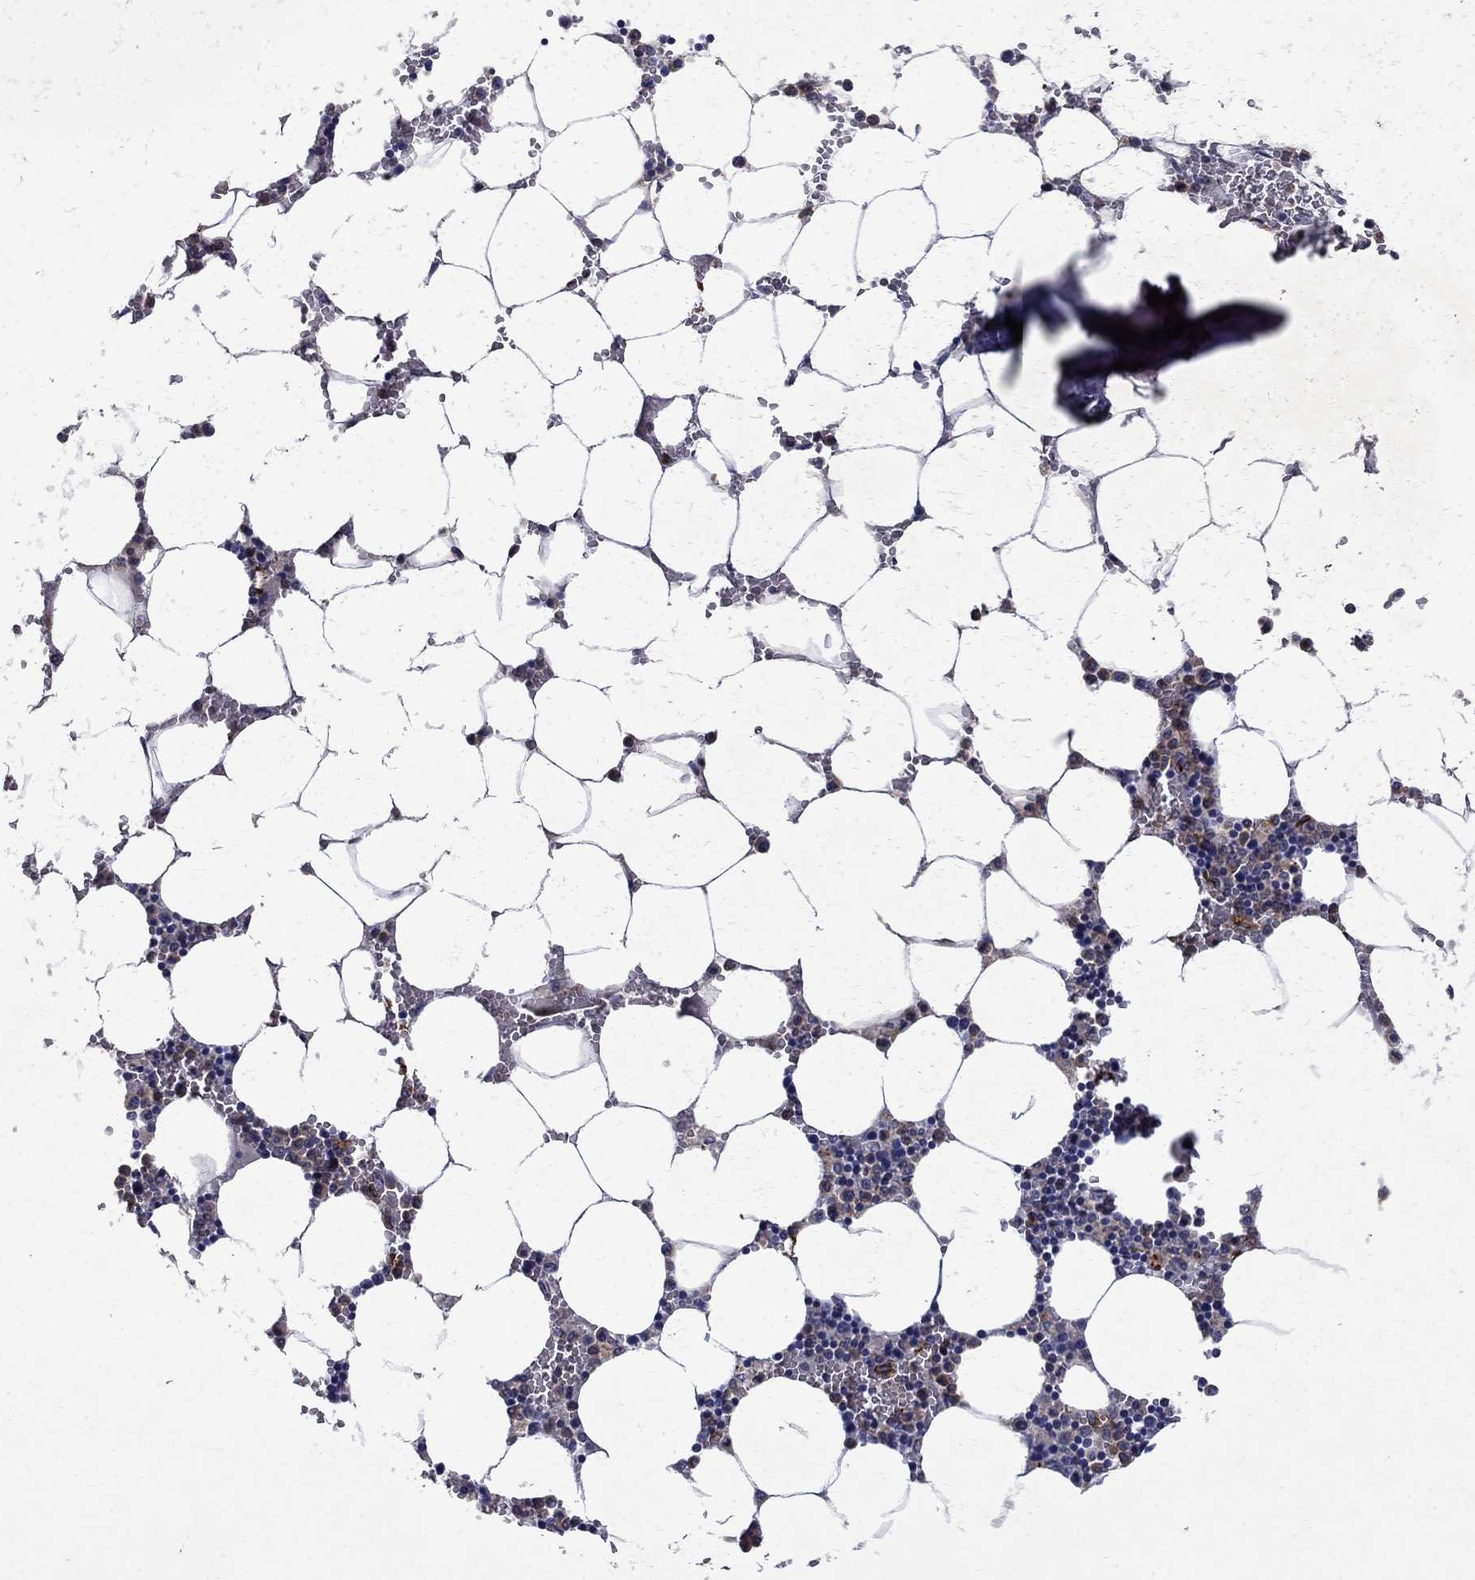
{"staining": {"intensity": "strong", "quantity": "<25%", "location": "cytoplasmic/membranous"}, "tissue": "bone marrow", "cell_type": "Hematopoietic cells", "image_type": "normal", "snomed": [{"axis": "morphology", "description": "Normal tissue, NOS"}, {"axis": "topography", "description": "Bone marrow"}], "caption": "IHC histopathology image of normal bone marrow: human bone marrow stained using immunohistochemistry shows medium levels of strong protein expression localized specifically in the cytoplasmic/membranous of hematopoietic cells, appearing as a cytoplasmic/membranous brown color.", "gene": "STAB2", "patient": {"sex": "female", "age": 64}}